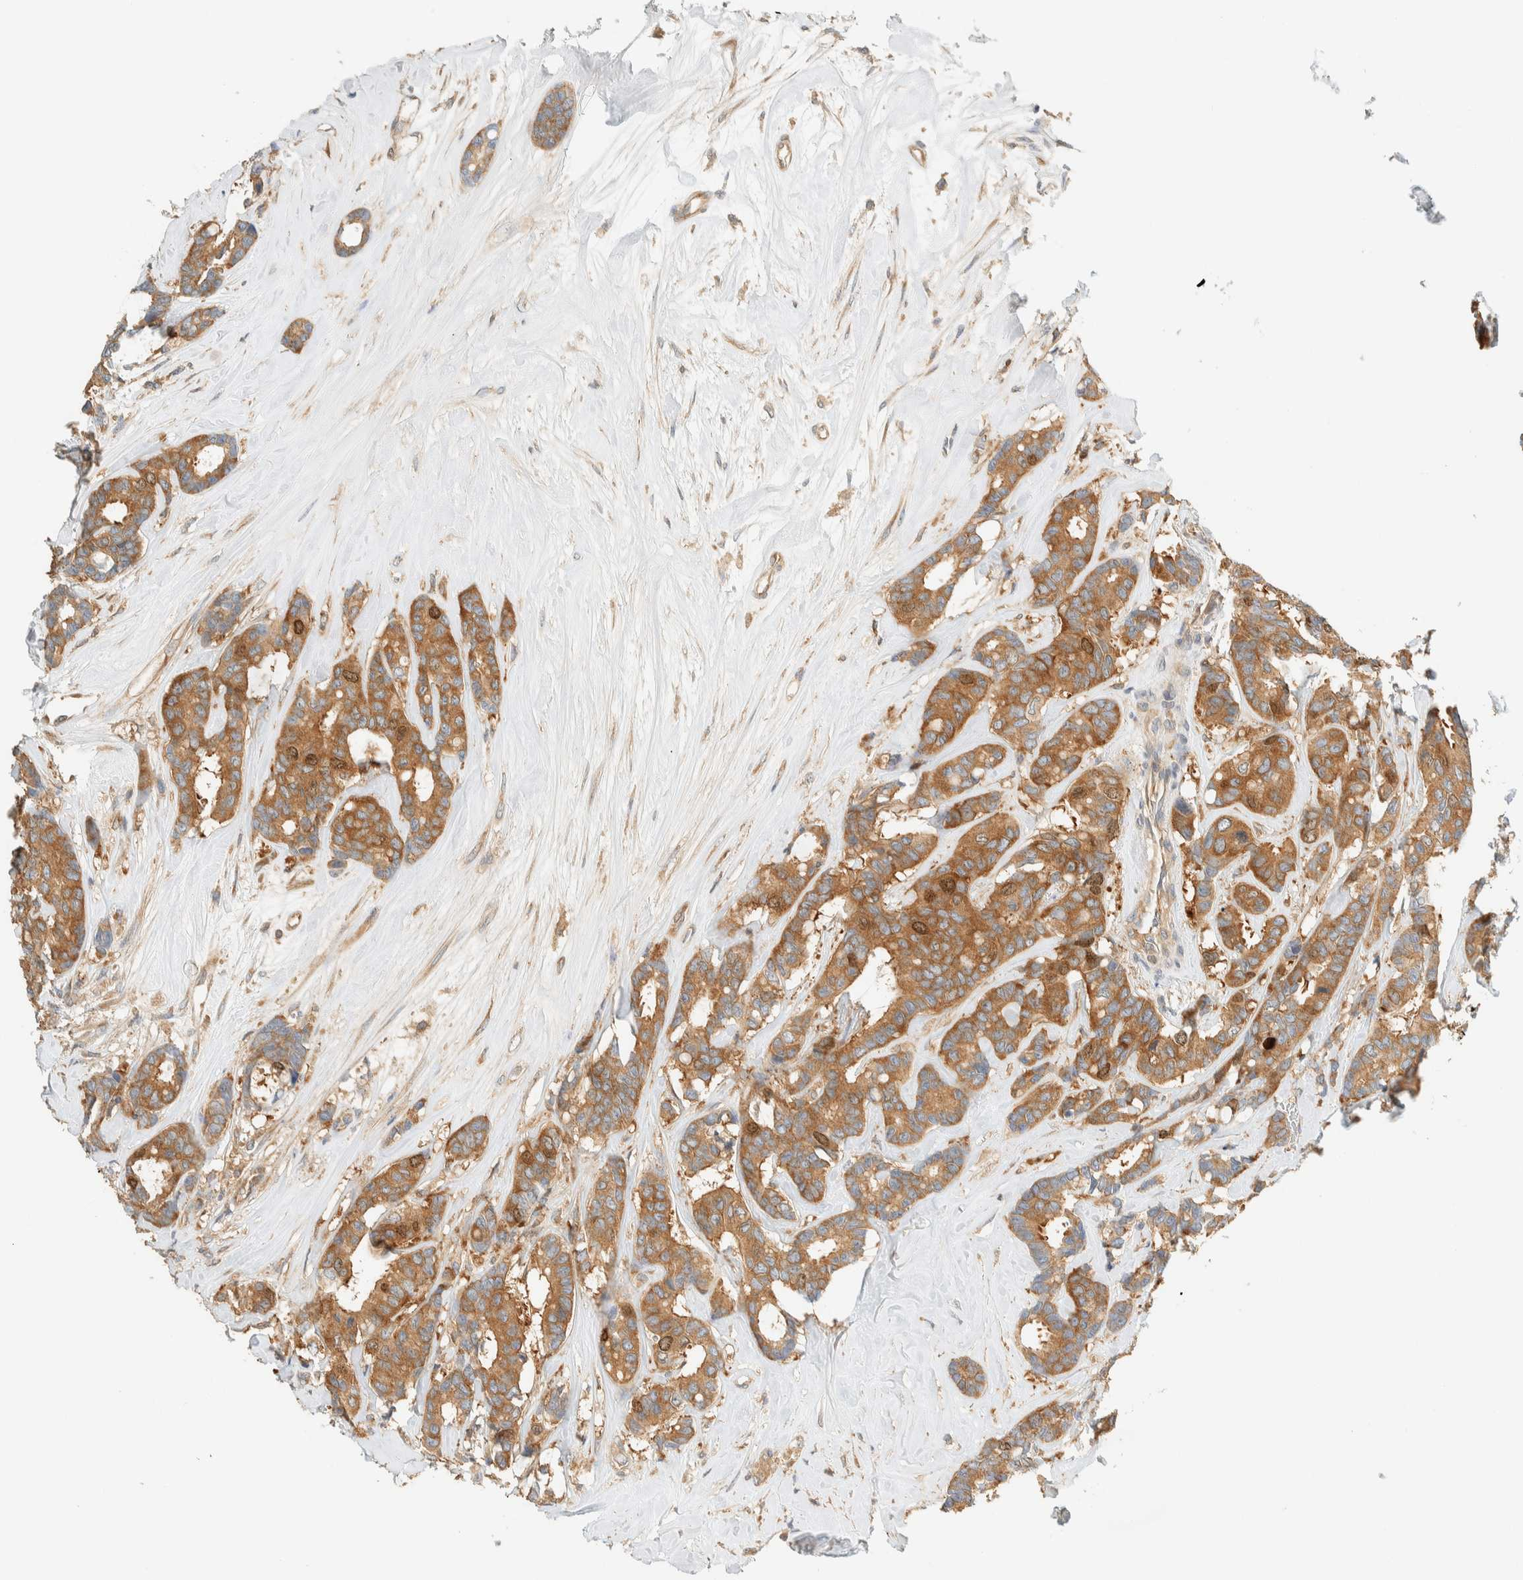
{"staining": {"intensity": "moderate", "quantity": ">75%", "location": "cytoplasmic/membranous"}, "tissue": "breast cancer", "cell_type": "Tumor cells", "image_type": "cancer", "snomed": [{"axis": "morphology", "description": "Duct carcinoma"}, {"axis": "topography", "description": "Breast"}], "caption": "This is an image of immunohistochemistry (IHC) staining of breast cancer (intraductal carcinoma), which shows moderate staining in the cytoplasmic/membranous of tumor cells.", "gene": "ARFGEF1", "patient": {"sex": "female", "age": 87}}